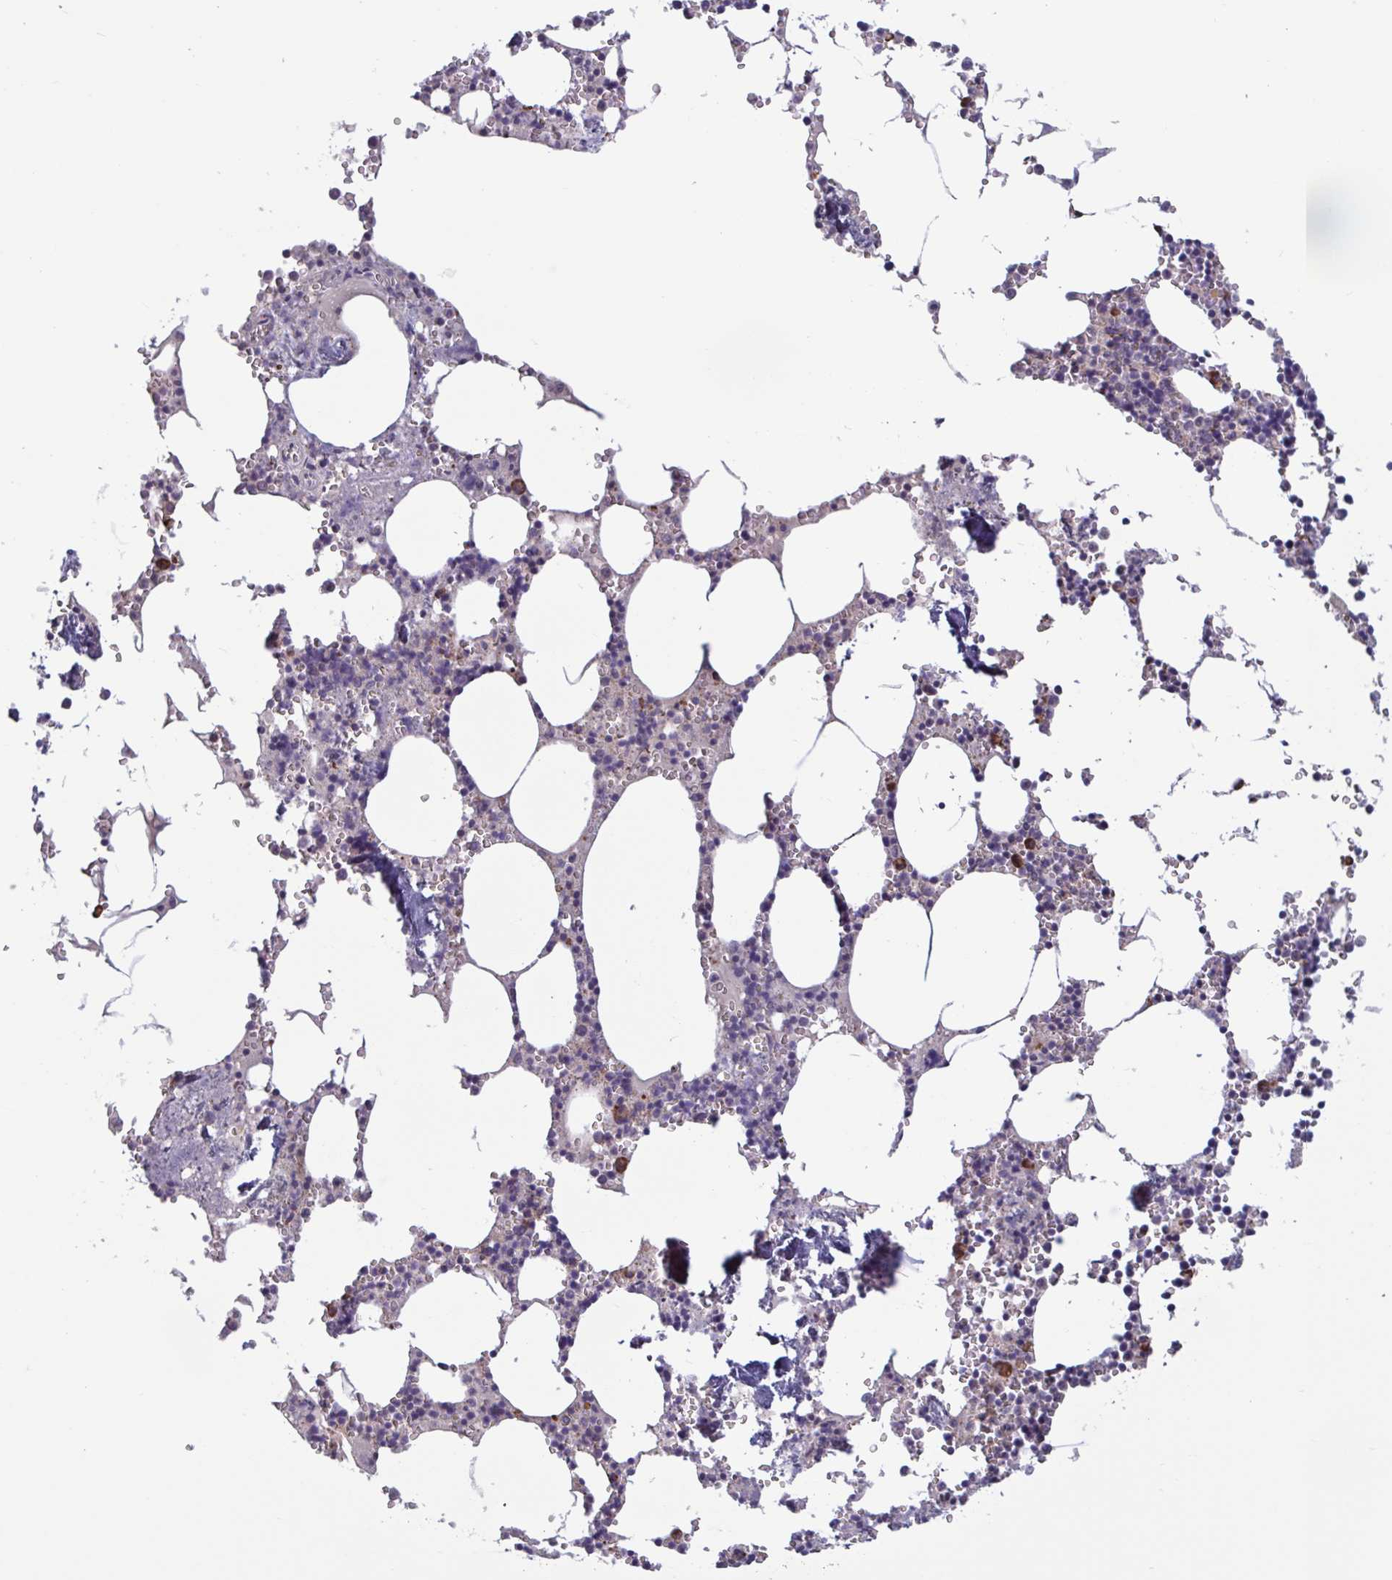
{"staining": {"intensity": "moderate", "quantity": "<25%", "location": "cytoplasmic/membranous"}, "tissue": "bone marrow", "cell_type": "Hematopoietic cells", "image_type": "normal", "snomed": [{"axis": "morphology", "description": "Normal tissue, NOS"}, {"axis": "topography", "description": "Bone marrow"}], "caption": "Protein expression analysis of normal human bone marrow reveals moderate cytoplasmic/membranous expression in about <25% of hematopoietic cells. The protein is shown in brown color, while the nuclei are stained blue.", "gene": "CD1E", "patient": {"sex": "male", "age": 54}}